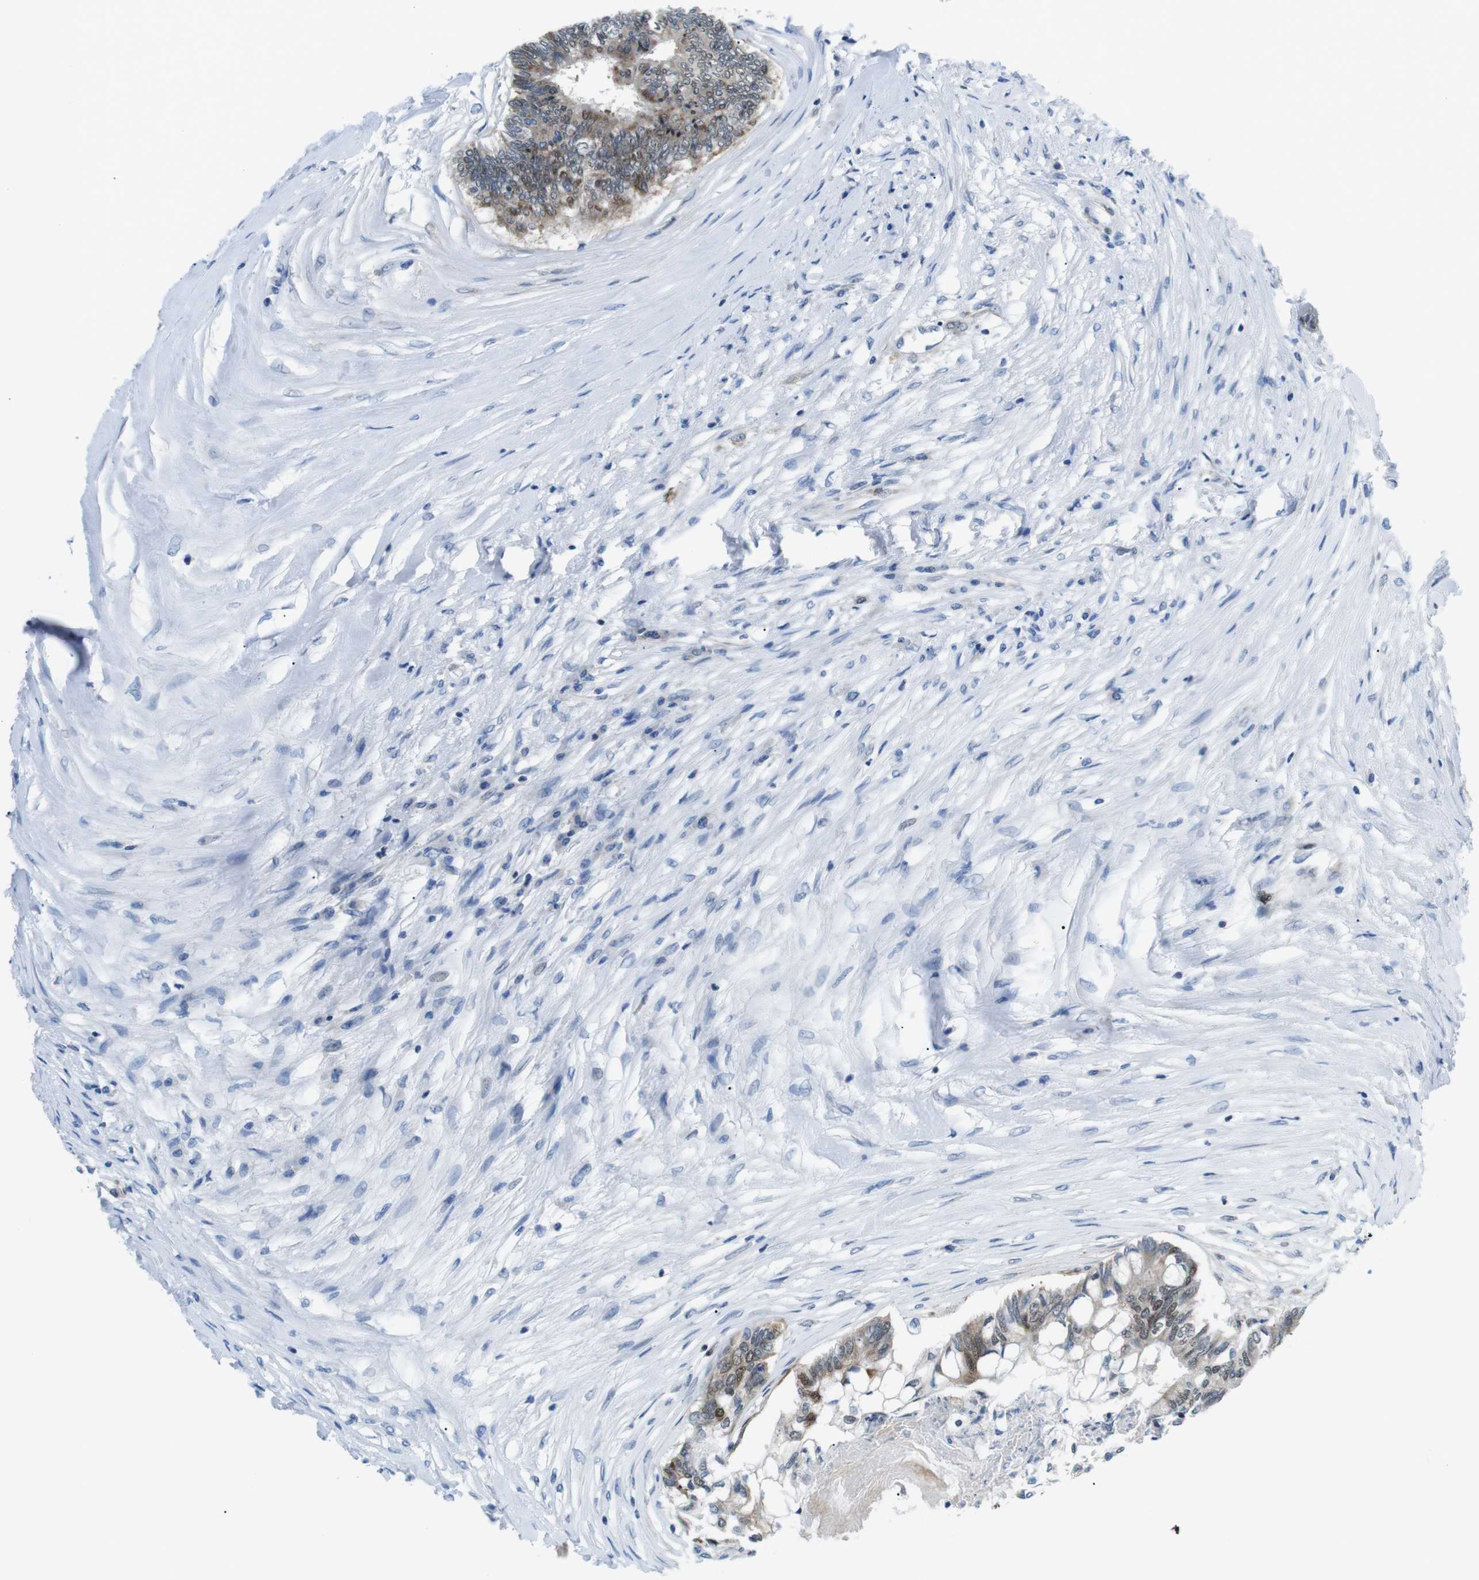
{"staining": {"intensity": "moderate", "quantity": "25%-75%", "location": "cytoplasmic/membranous,nuclear"}, "tissue": "colorectal cancer", "cell_type": "Tumor cells", "image_type": "cancer", "snomed": [{"axis": "morphology", "description": "Adenocarcinoma, NOS"}, {"axis": "topography", "description": "Rectum"}], "caption": "This micrograph shows colorectal cancer (adenocarcinoma) stained with IHC to label a protein in brown. The cytoplasmic/membranous and nuclear of tumor cells show moderate positivity for the protein. Nuclei are counter-stained blue.", "gene": "PHLDA1", "patient": {"sex": "male", "age": 63}}